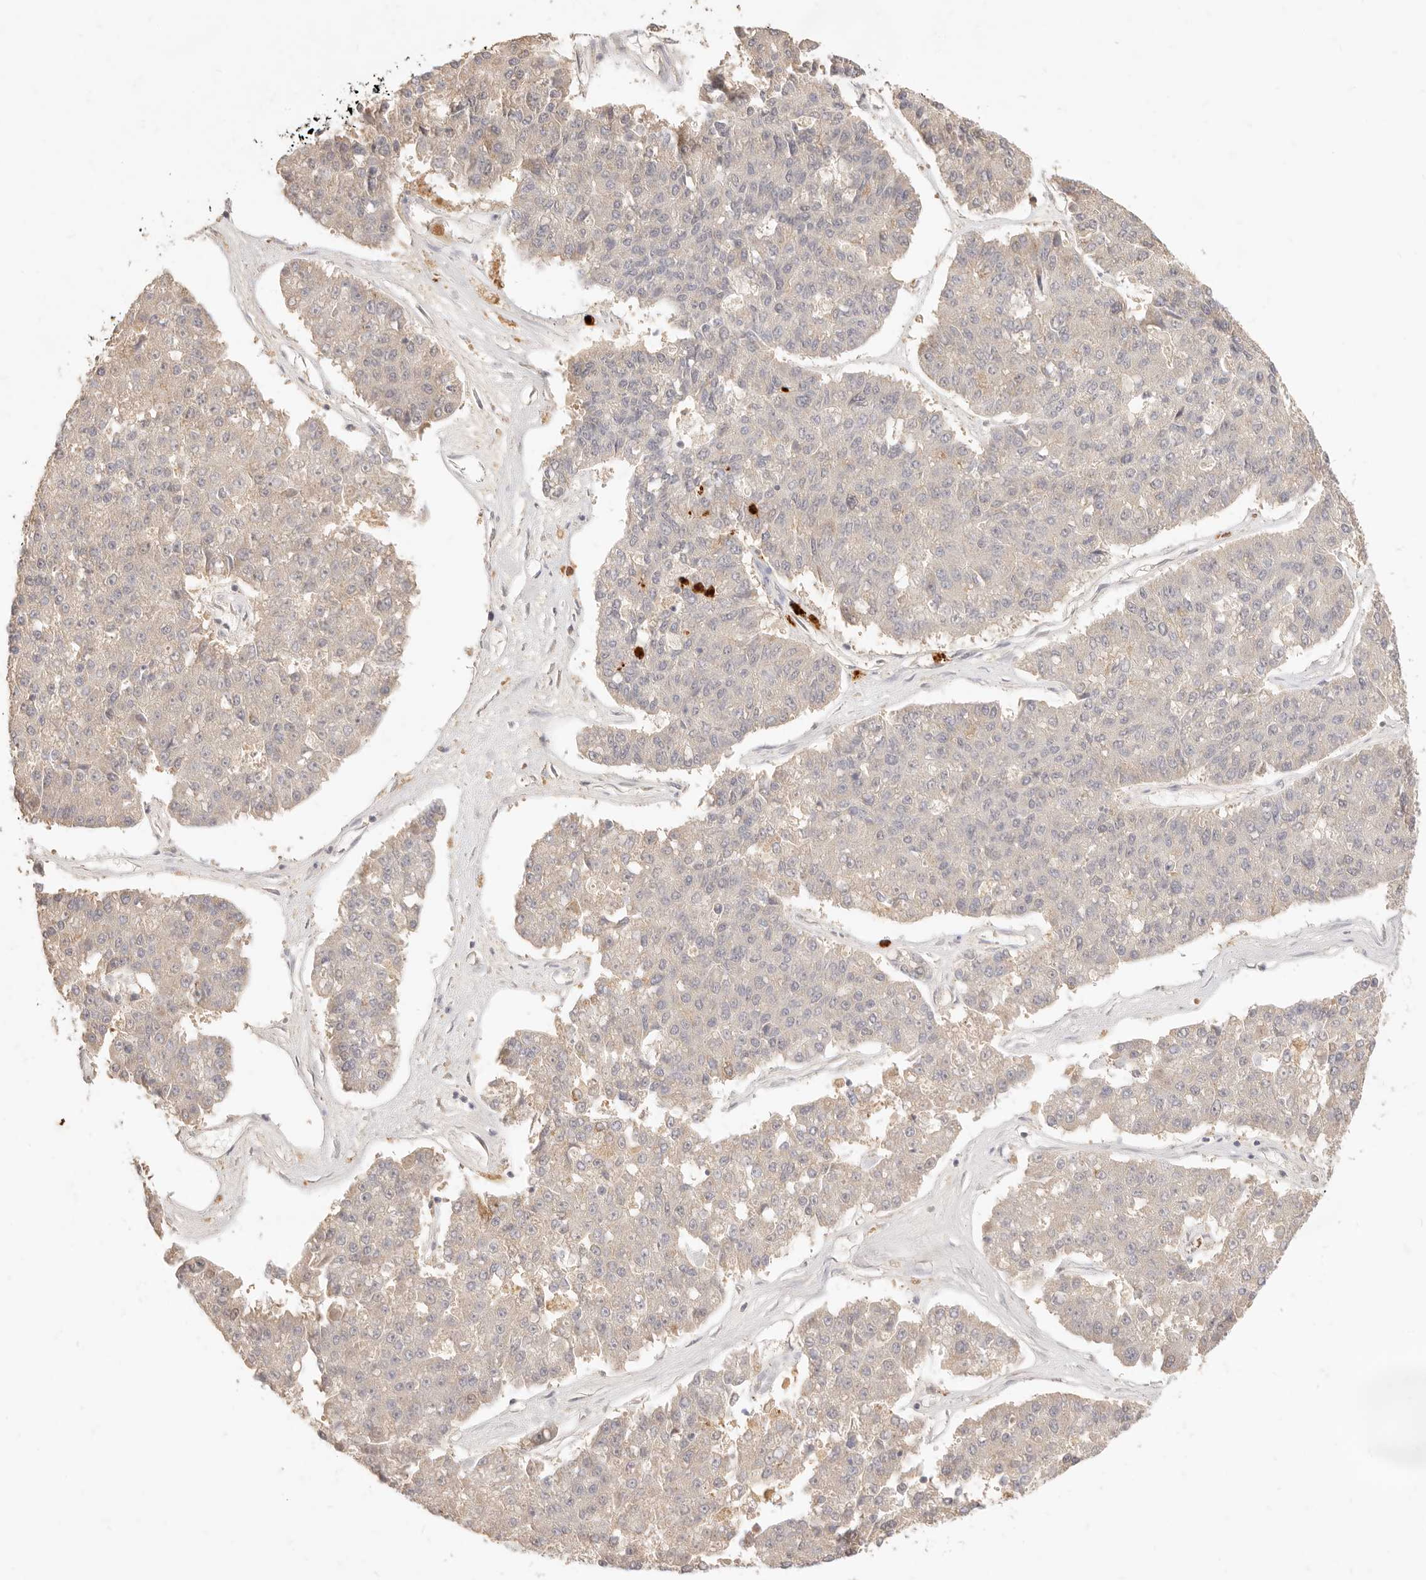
{"staining": {"intensity": "weak", "quantity": "25%-75%", "location": "cytoplasmic/membranous"}, "tissue": "pancreatic cancer", "cell_type": "Tumor cells", "image_type": "cancer", "snomed": [{"axis": "morphology", "description": "Adenocarcinoma, NOS"}, {"axis": "topography", "description": "Pancreas"}], "caption": "The micrograph exhibits staining of pancreatic cancer, revealing weak cytoplasmic/membranous protein staining (brown color) within tumor cells. Immunohistochemistry stains the protein of interest in brown and the nuclei are stained blue.", "gene": "TMTC2", "patient": {"sex": "male", "age": 50}}